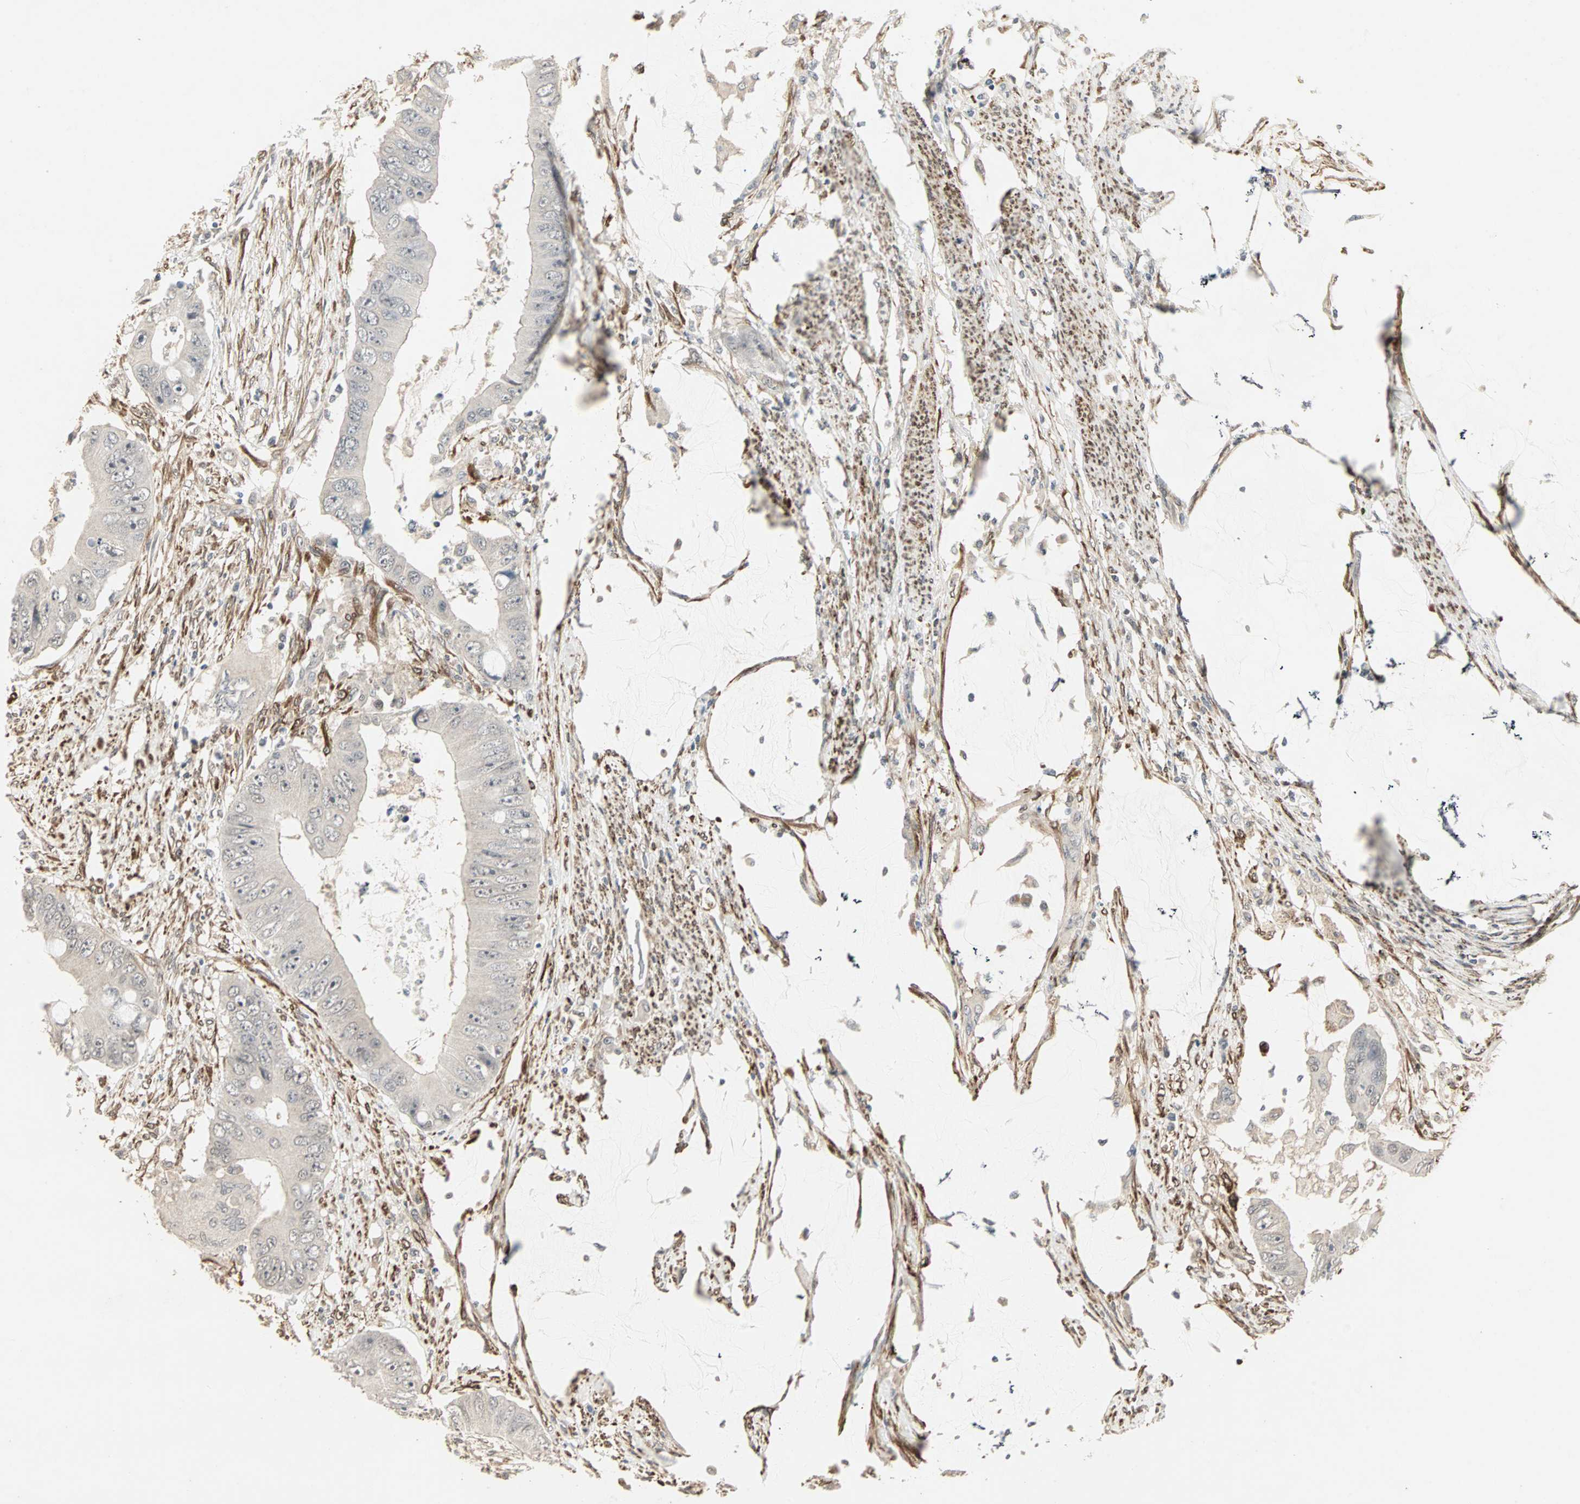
{"staining": {"intensity": "negative", "quantity": "none", "location": "none"}, "tissue": "colorectal cancer", "cell_type": "Tumor cells", "image_type": "cancer", "snomed": [{"axis": "morphology", "description": "Adenocarcinoma, NOS"}, {"axis": "topography", "description": "Rectum"}], "caption": "An immunohistochemistry (IHC) photomicrograph of colorectal adenocarcinoma is shown. There is no staining in tumor cells of colorectal adenocarcinoma. Nuclei are stained in blue.", "gene": "TRPV4", "patient": {"sex": "female", "age": 77}}